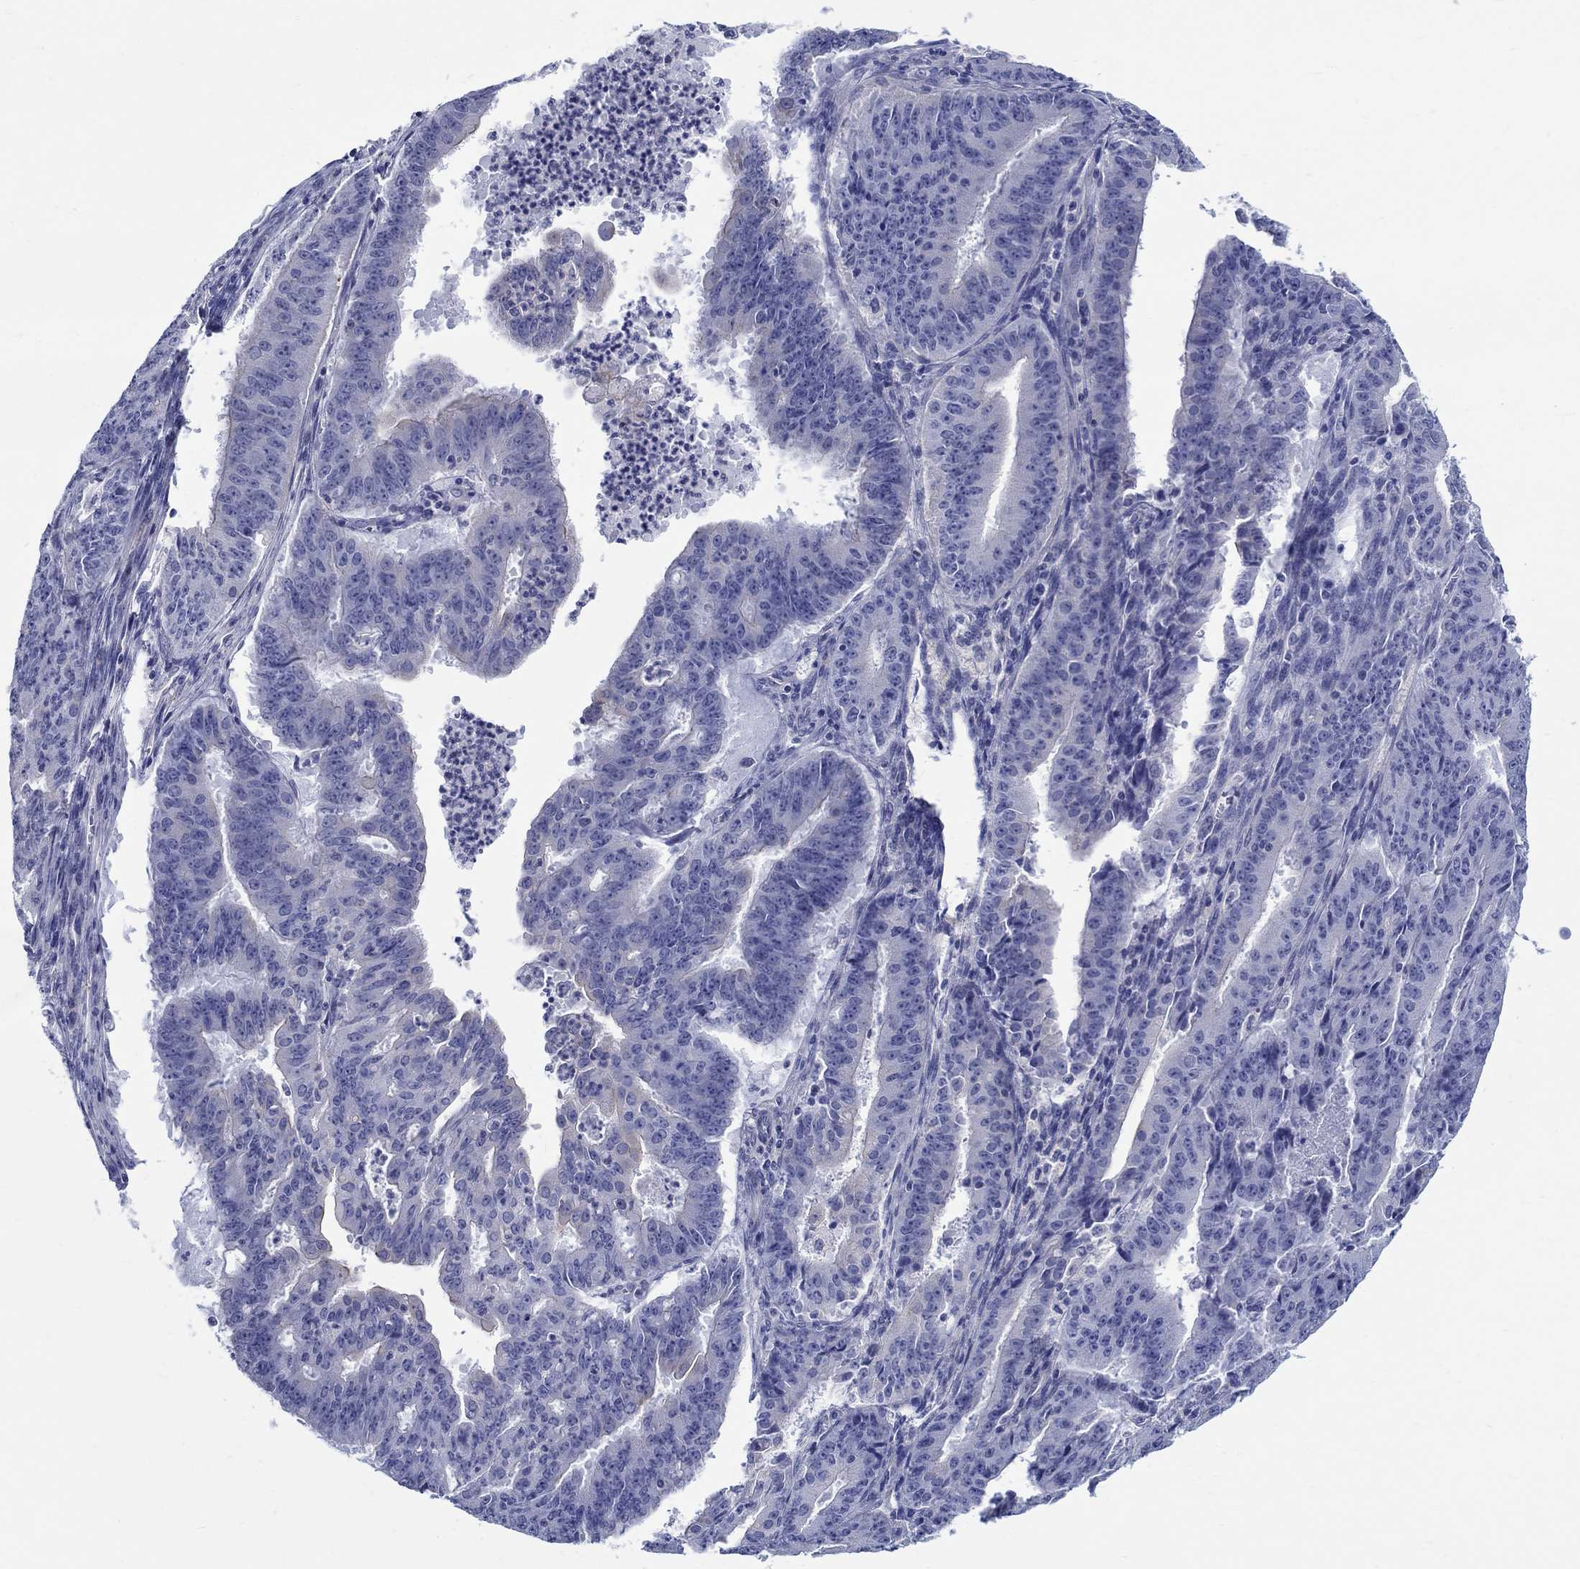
{"staining": {"intensity": "negative", "quantity": "none", "location": "none"}, "tissue": "ovarian cancer", "cell_type": "Tumor cells", "image_type": "cancer", "snomed": [{"axis": "morphology", "description": "Carcinoma, endometroid"}, {"axis": "topography", "description": "Ovary"}], "caption": "This photomicrograph is of ovarian endometroid carcinoma stained with immunohistochemistry (IHC) to label a protein in brown with the nuclei are counter-stained blue. There is no positivity in tumor cells.", "gene": "SH2D7", "patient": {"sex": "female", "age": 42}}